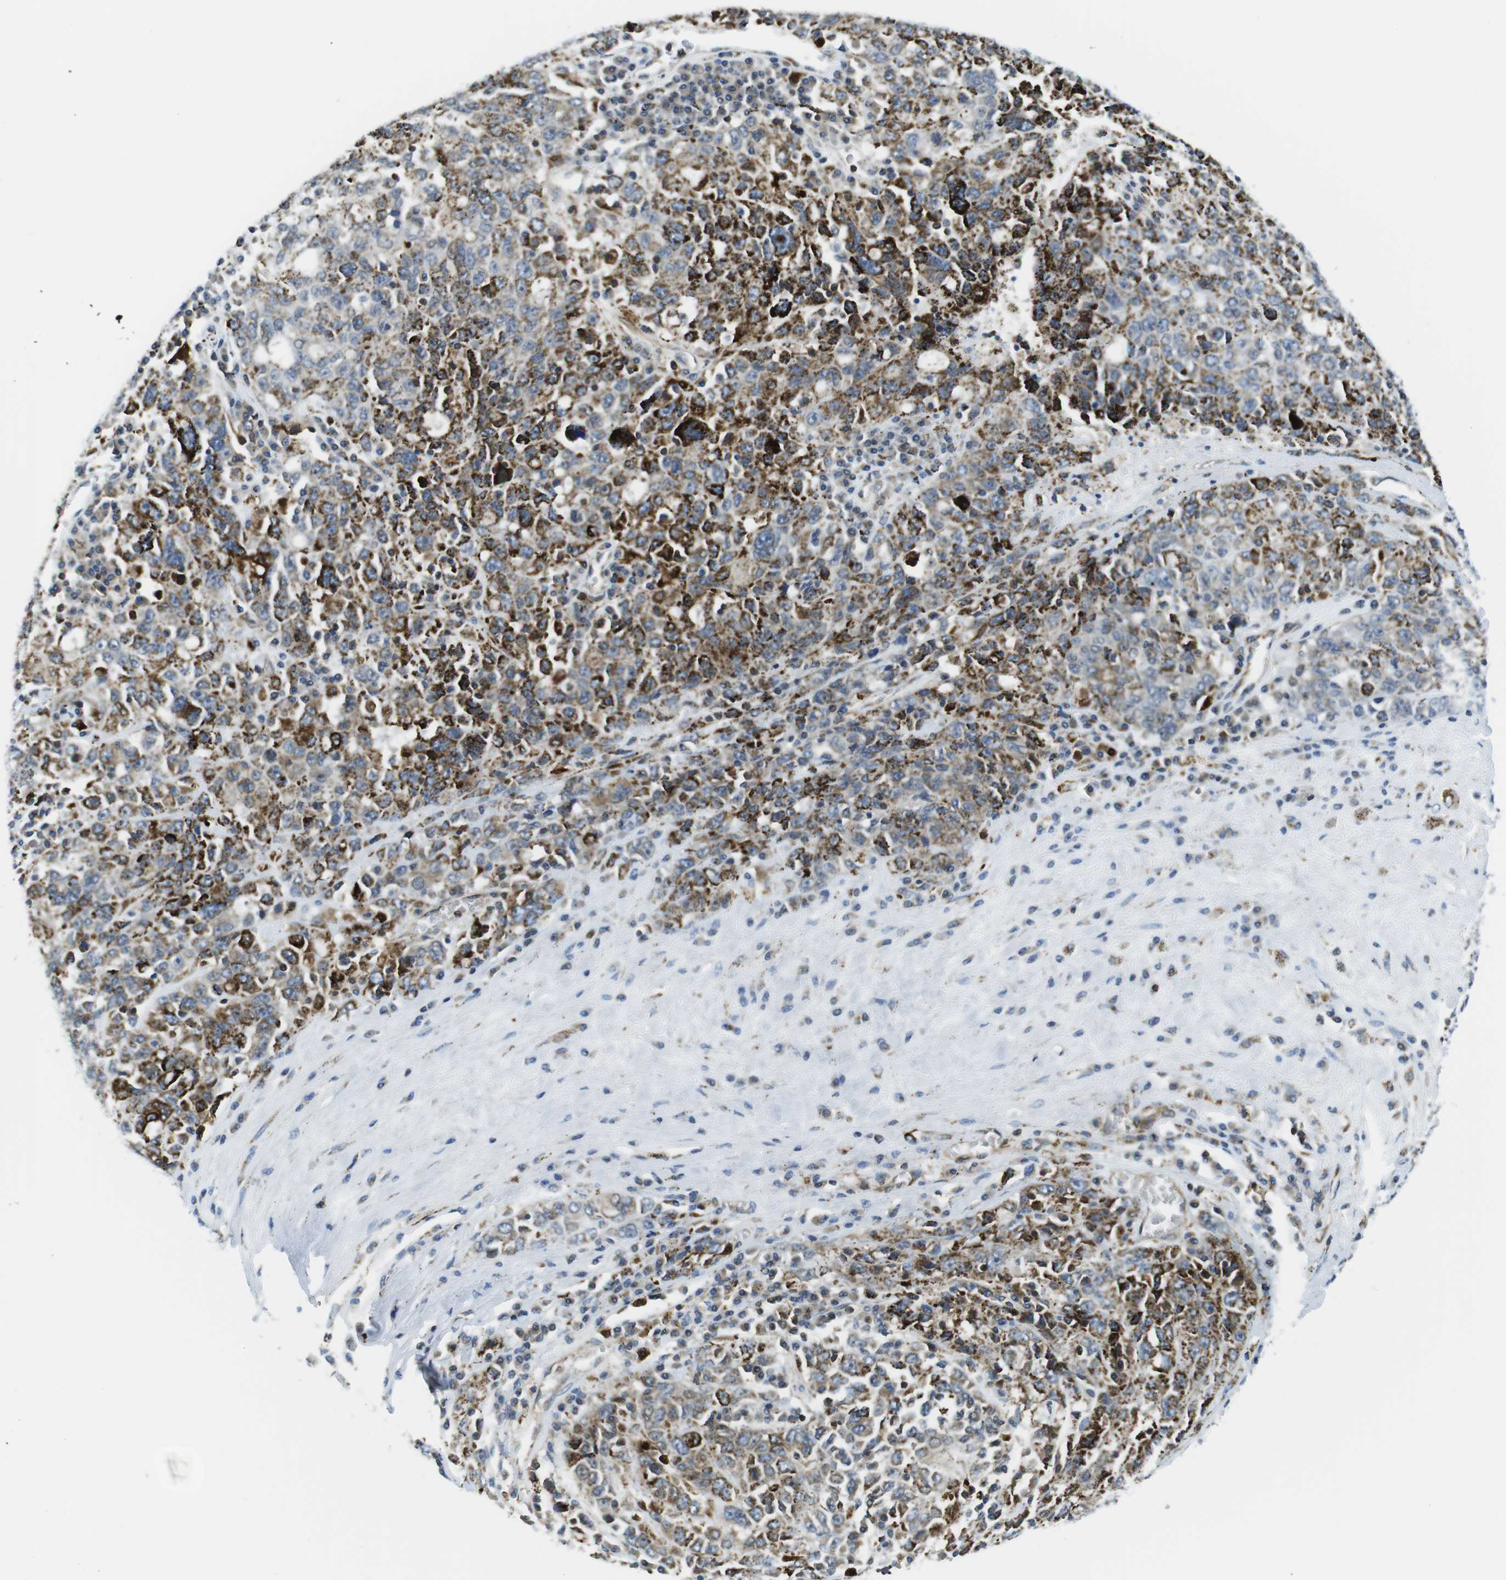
{"staining": {"intensity": "strong", "quantity": "25%-75%", "location": "cytoplasmic/membranous"}, "tissue": "ovarian cancer", "cell_type": "Tumor cells", "image_type": "cancer", "snomed": [{"axis": "morphology", "description": "Carcinoma, endometroid"}, {"axis": "topography", "description": "Ovary"}], "caption": "A micrograph of human ovarian cancer (endometroid carcinoma) stained for a protein exhibits strong cytoplasmic/membranous brown staining in tumor cells.", "gene": "KCNE3", "patient": {"sex": "female", "age": 62}}